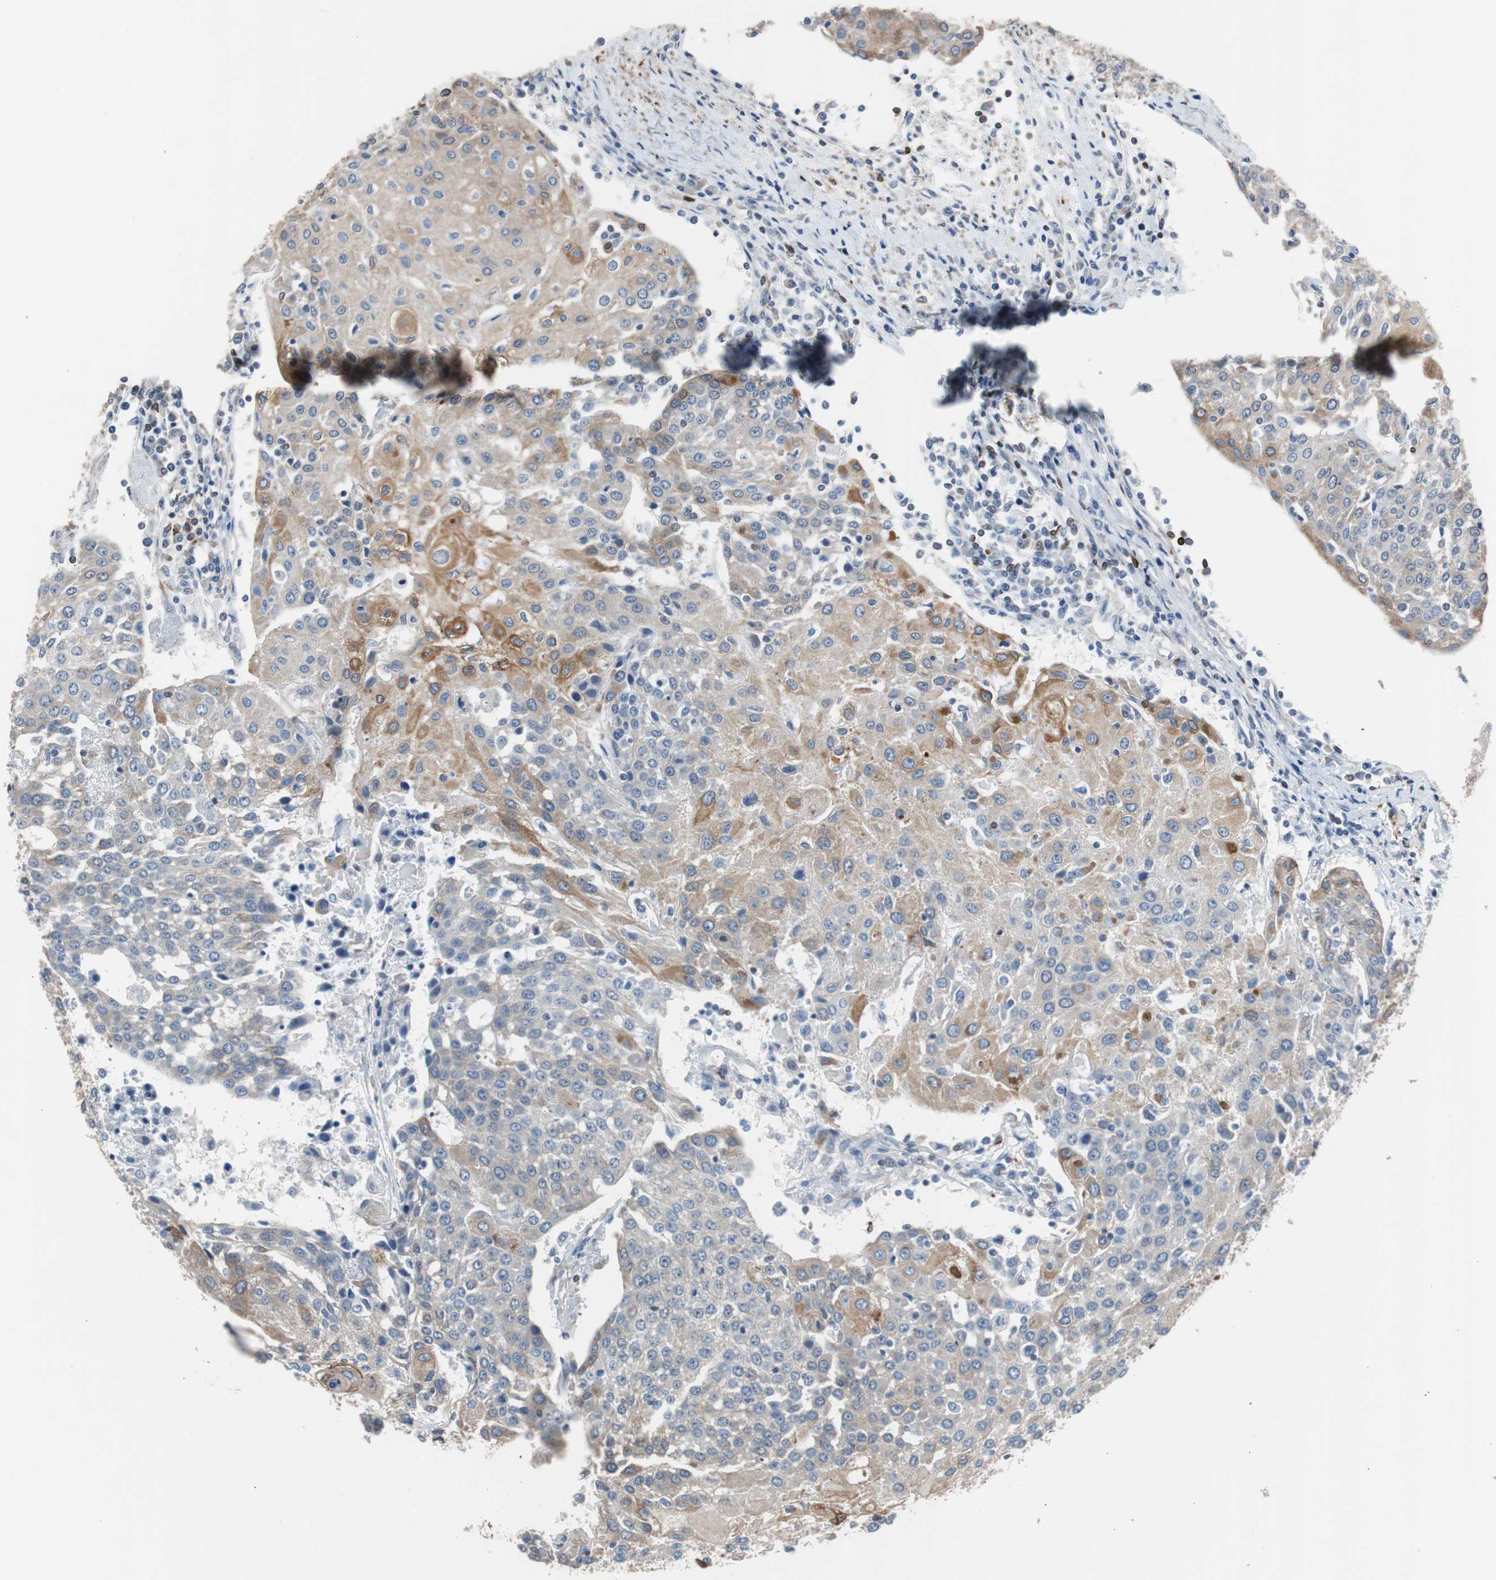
{"staining": {"intensity": "weak", "quantity": ">75%", "location": "cytoplasmic/membranous"}, "tissue": "urothelial cancer", "cell_type": "Tumor cells", "image_type": "cancer", "snomed": [{"axis": "morphology", "description": "Urothelial carcinoma, High grade"}, {"axis": "topography", "description": "Urinary bladder"}], "caption": "Urothelial cancer stained for a protein shows weak cytoplasmic/membranous positivity in tumor cells. Ihc stains the protein of interest in brown and the nuclei are stained blue.", "gene": "PBXIP1", "patient": {"sex": "female", "age": 85}}